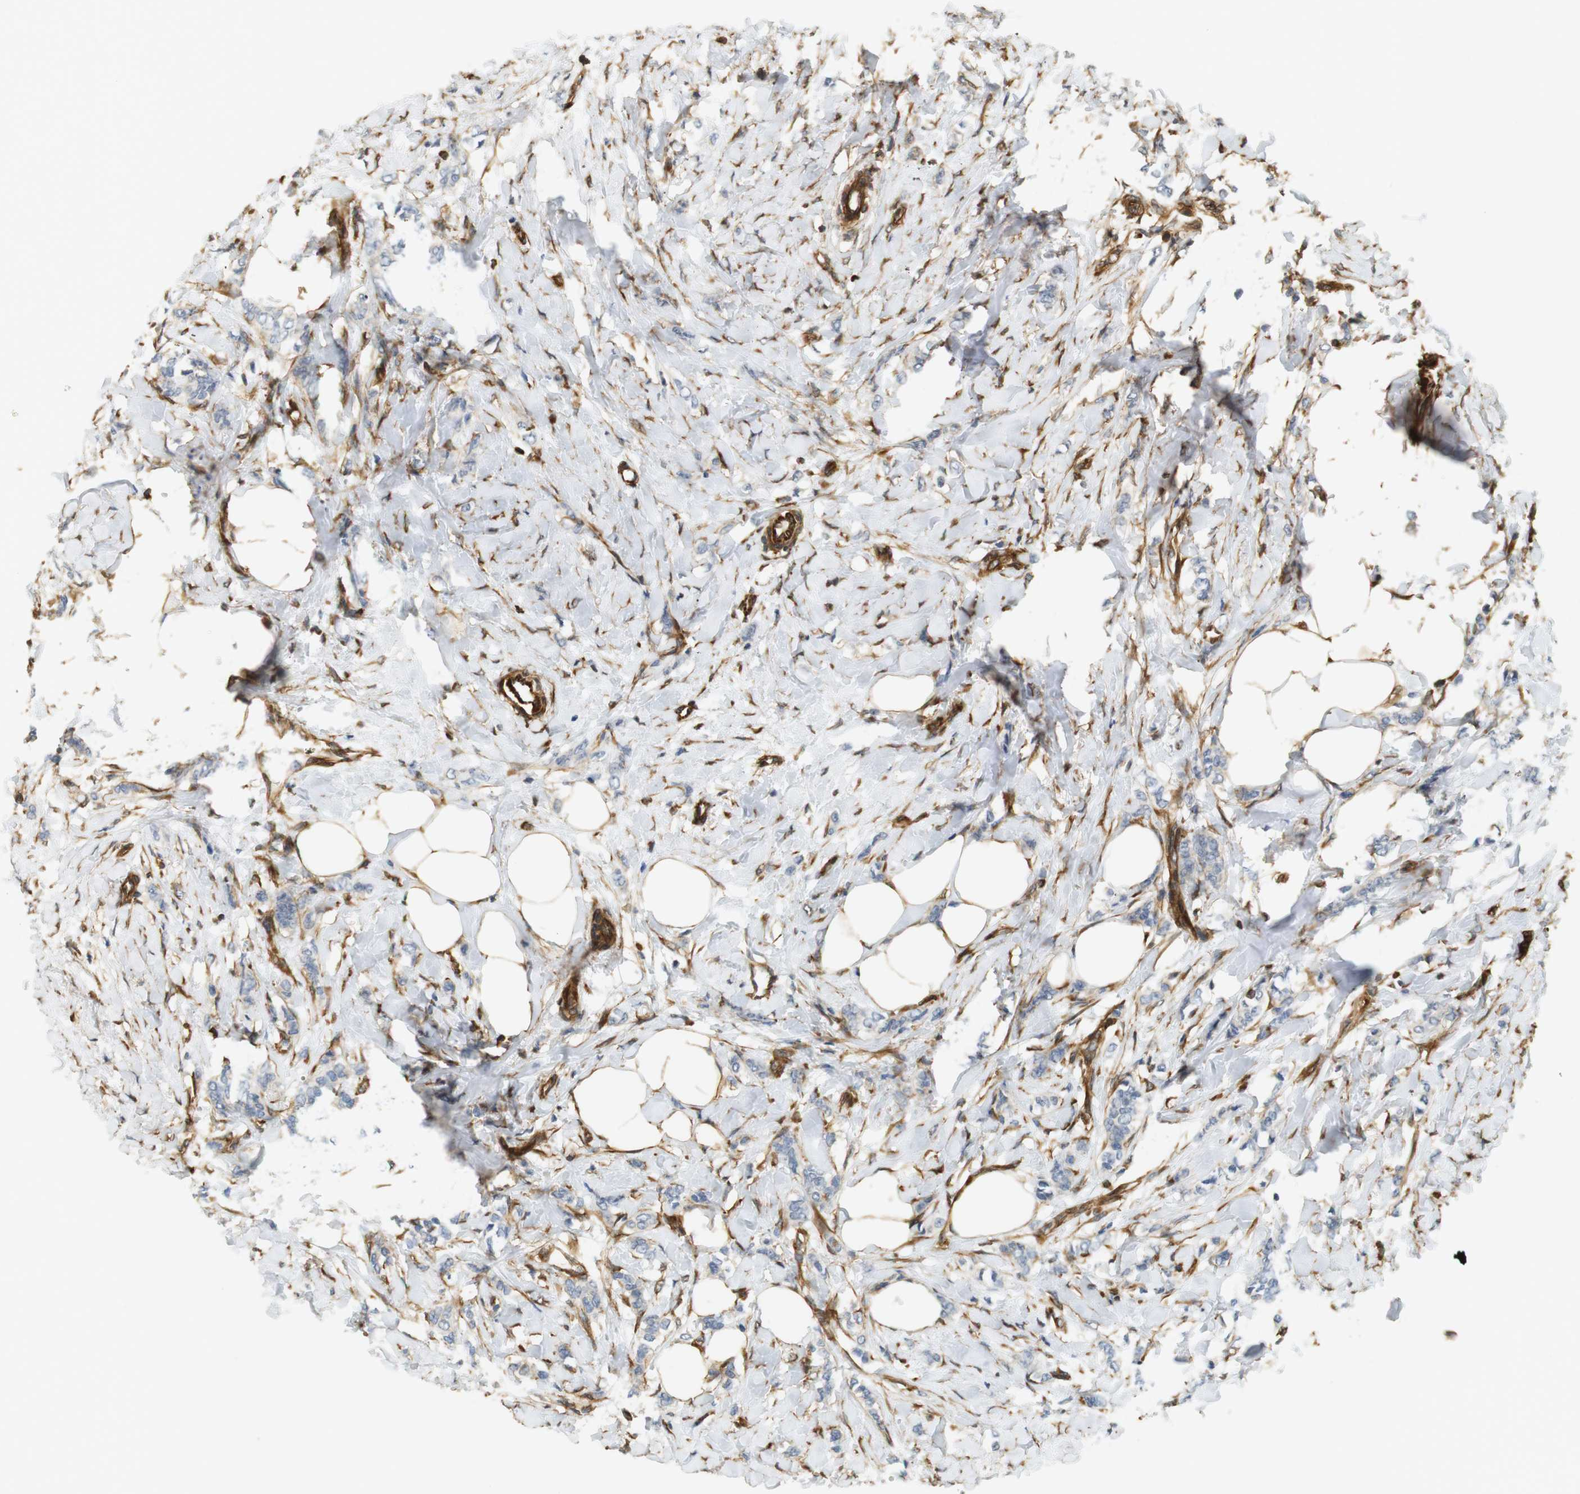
{"staining": {"intensity": "negative", "quantity": "none", "location": "none"}, "tissue": "breast cancer", "cell_type": "Tumor cells", "image_type": "cancer", "snomed": [{"axis": "morphology", "description": "Lobular carcinoma, in situ"}, {"axis": "morphology", "description": "Lobular carcinoma"}, {"axis": "topography", "description": "Breast"}], "caption": "Immunohistochemical staining of human breast cancer (lobular carcinoma) exhibits no significant positivity in tumor cells.", "gene": "CYTH3", "patient": {"sex": "female", "age": 41}}